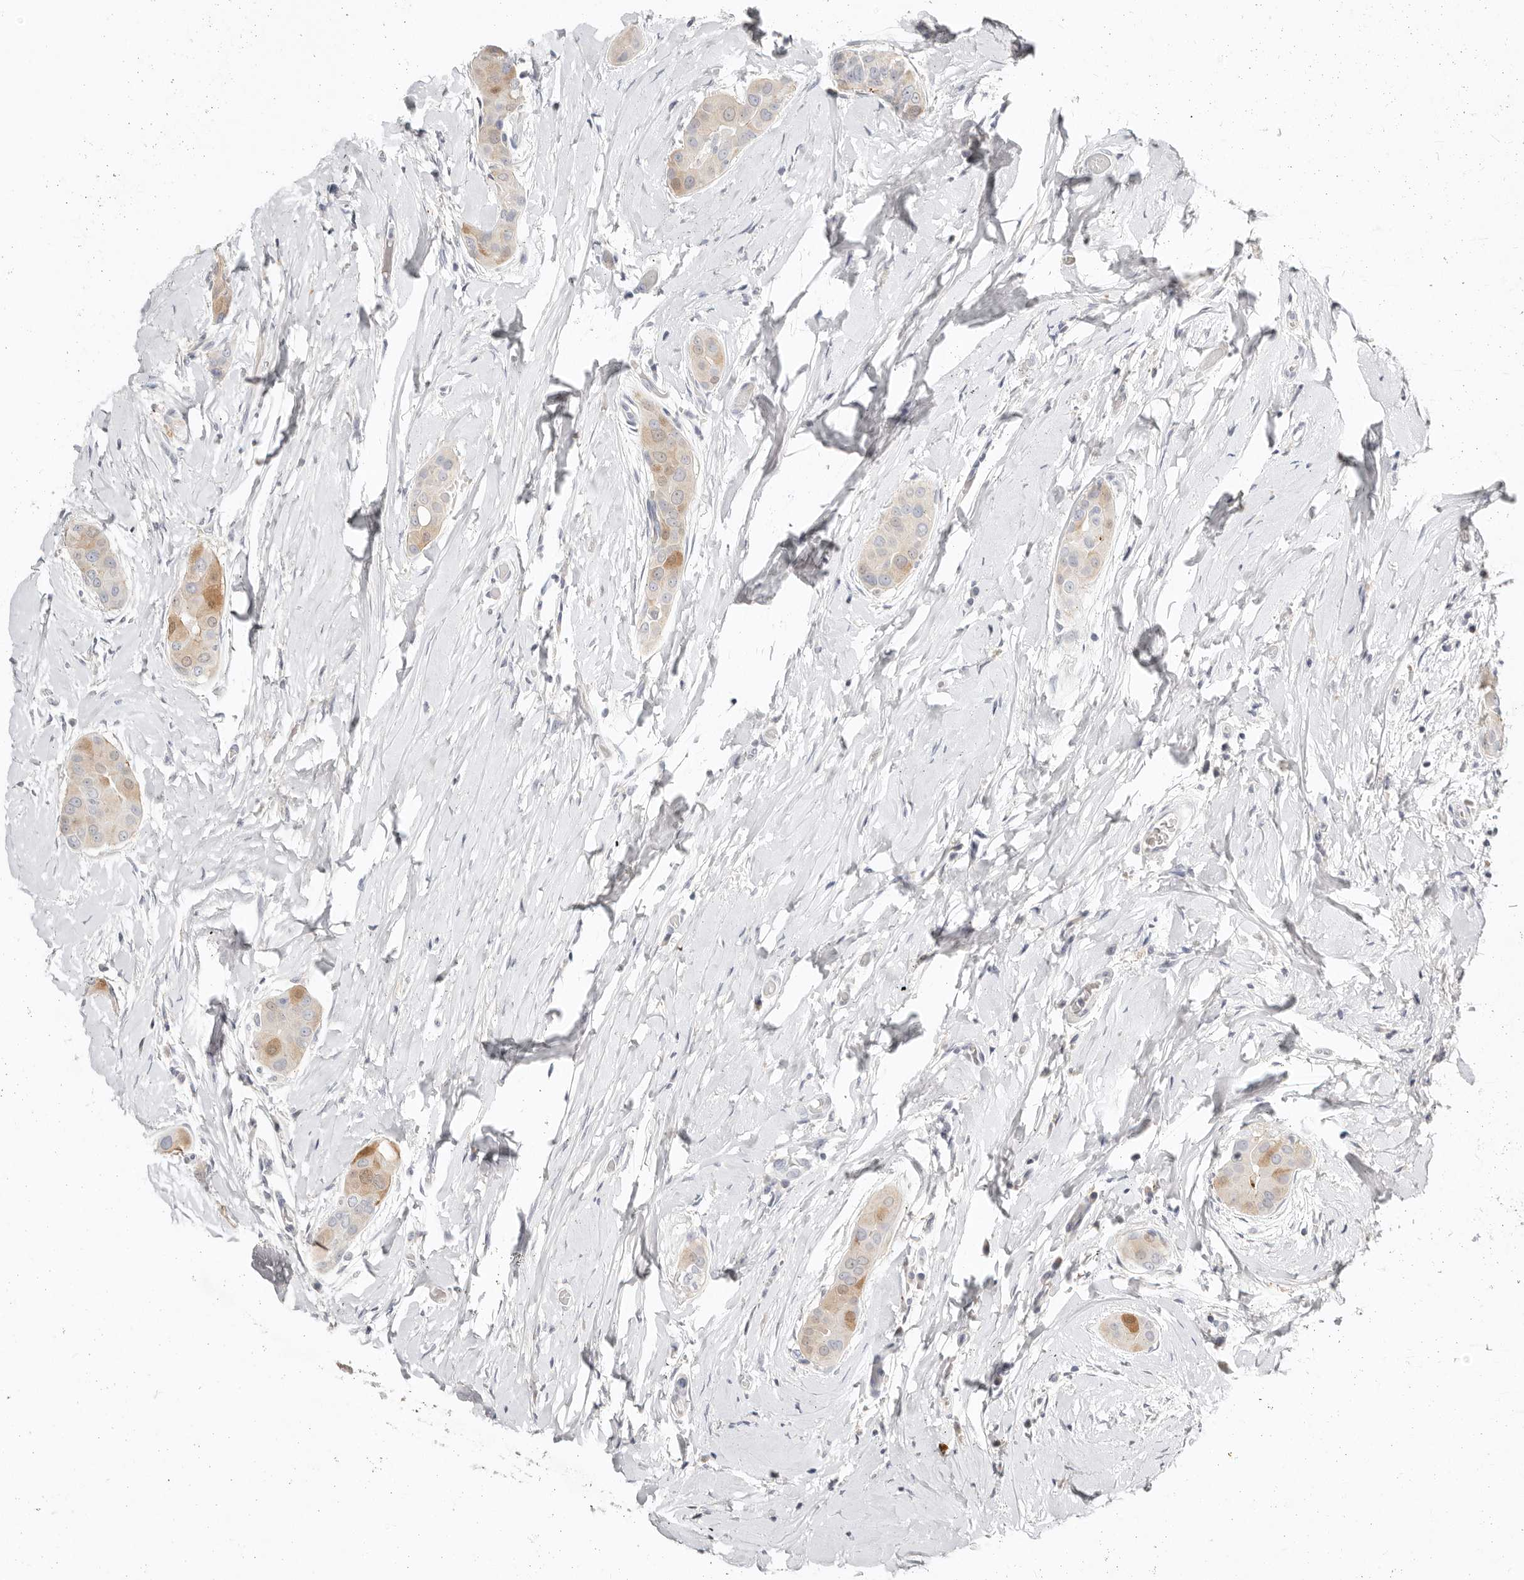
{"staining": {"intensity": "moderate", "quantity": "<25%", "location": "cytoplasmic/membranous,nuclear"}, "tissue": "thyroid cancer", "cell_type": "Tumor cells", "image_type": "cancer", "snomed": [{"axis": "morphology", "description": "Papillary adenocarcinoma, NOS"}, {"axis": "topography", "description": "Thyroid gland"}], "caption": "The image shows a brown stain indicating the presence of a protein in the cytoplasmic/membranous and nuclear of tumor cells in thyroid papillary adenocarcinoma. The staining is performed using DAB (3,3'-diaminobenzidine) brown chromogen to label protein expression. The nuclei are counter-stained blue using hematoxylin.", "gene": "TMEM63B", "patient": {"sex": "male", "age": 33}}